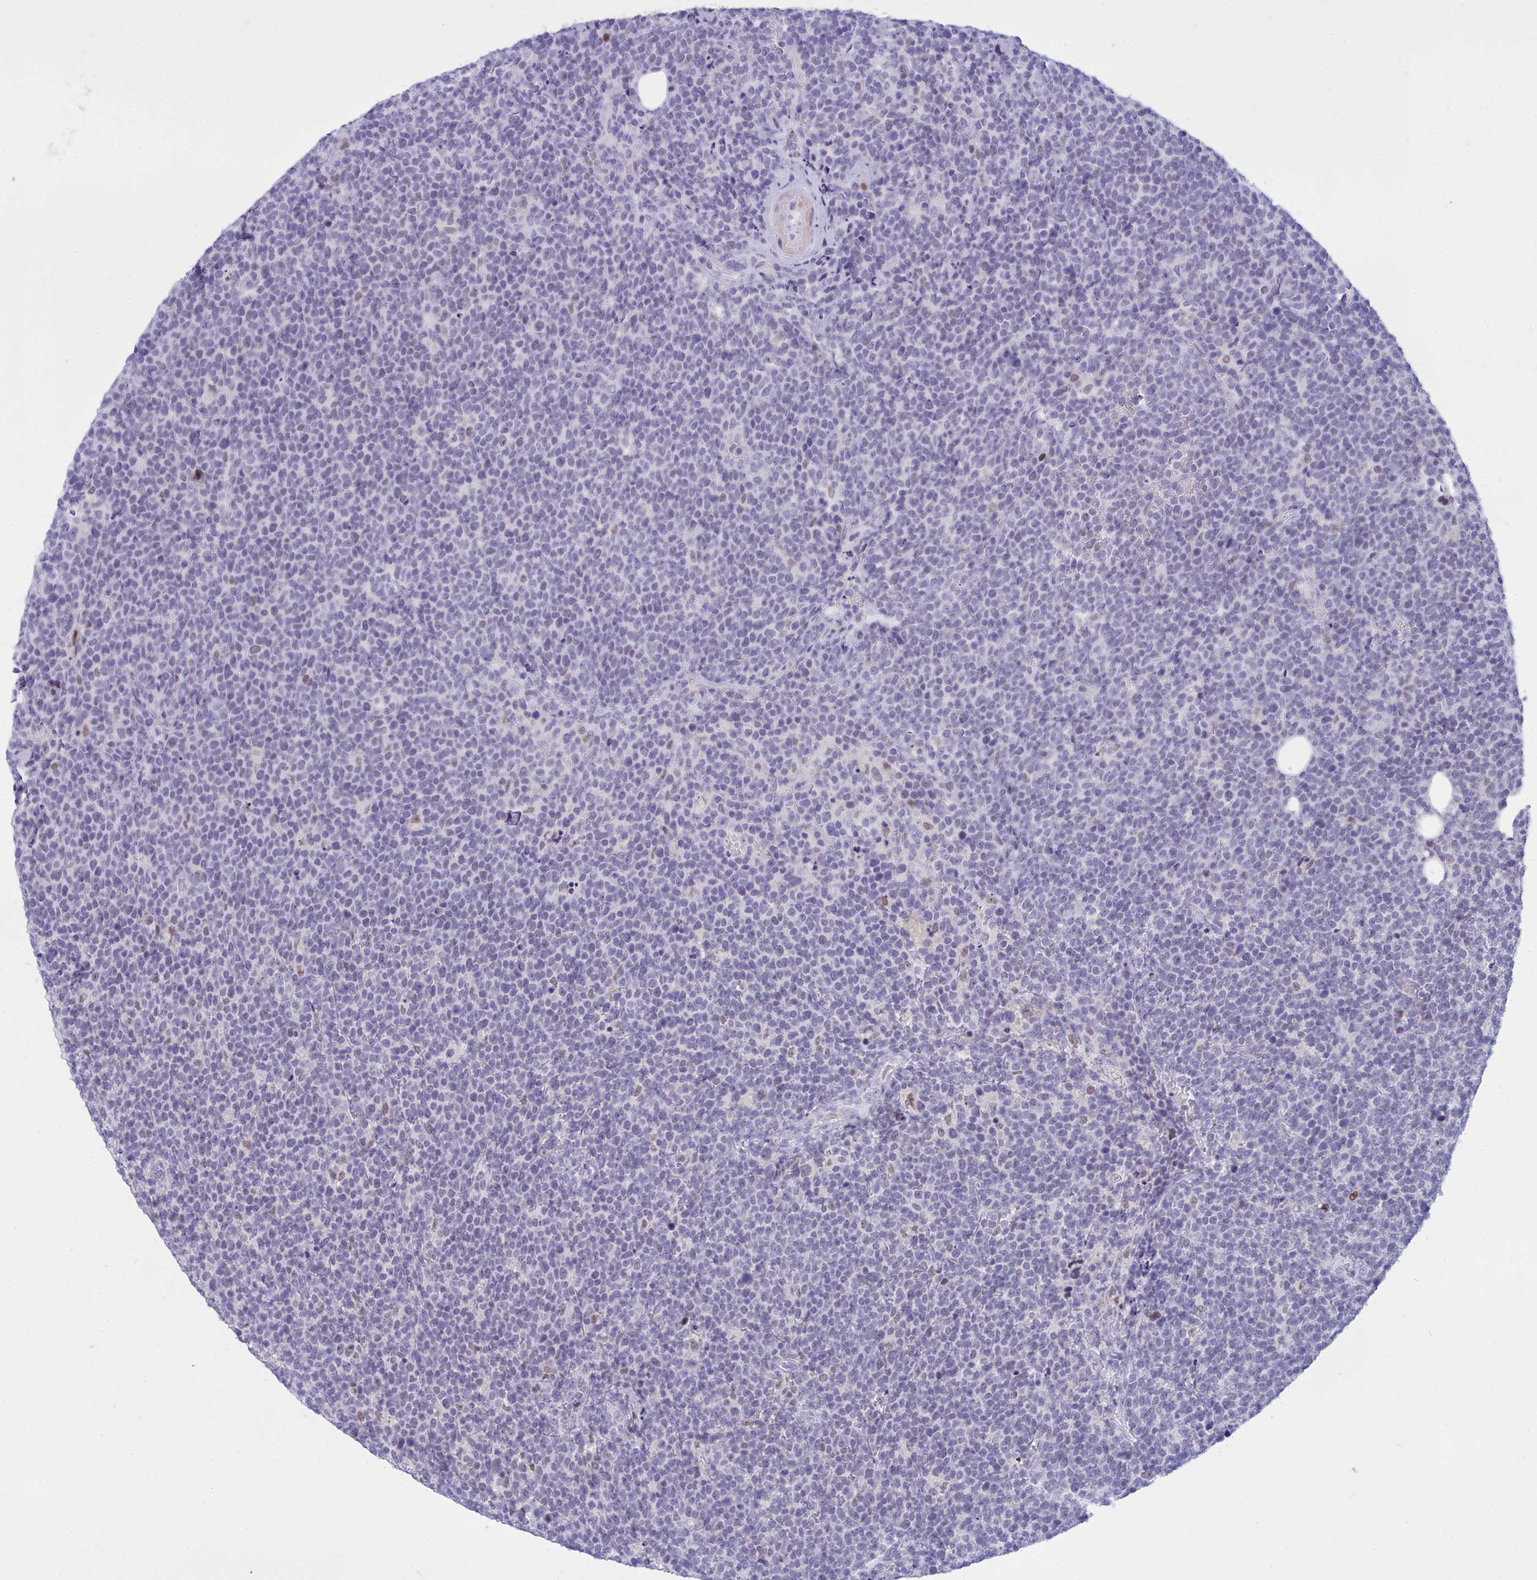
{"staining": {"intensity": "negative", "quantity": "none", "location": "none"}, "tissue": "lymphoma", "cell_type": "Tumor cells", "image_type": "cancer", "snomed": [{"axis": "morphology", "description": "Malignant lymphoma, non-Hodgkin's type, High grade"}, {"axis": "topography", "description": "Lymph node"}], "caption": "DAB immunohistochemical staining of human high-grade malignant lymphoma, non-Hodgkin's type reveals no significant staining in tumor cells.", "gene": "SNX20", "patient": {"sex": "male", "age": 61}}